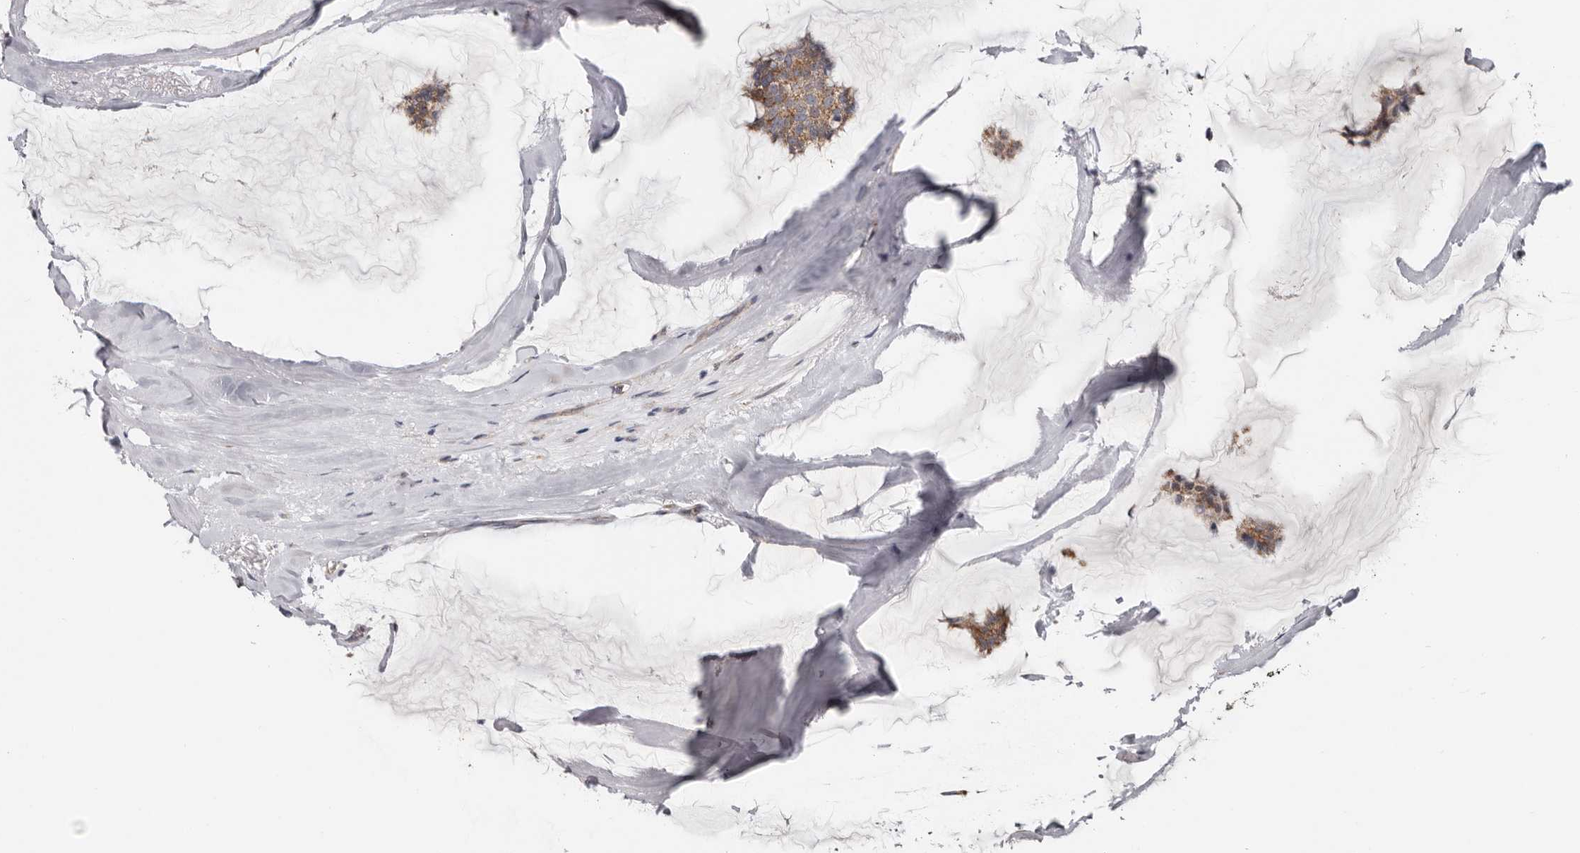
{"staining": {"intensity": "weak", "quantity": ">75%", "location": "cytoplasmic/membranous"}, "tissue": "breast cancer", "cell_type": "Tumor cells", "image_type": "cancer", "snomed": [{"axis": "morphology", "description": "Duct carcinoma"}, {"axis": "topography", "description": "Breast"}], "caption": "High-power microscopy captured an immunohistochemistry photomicrograph of breast infiltrating ductal carcinoma, revealing weak cytoplasmic/membranous positivity in about >75% of tumor cells.", "gene": "MRPL18", "patient": {"sex": "female", "age": 93}}